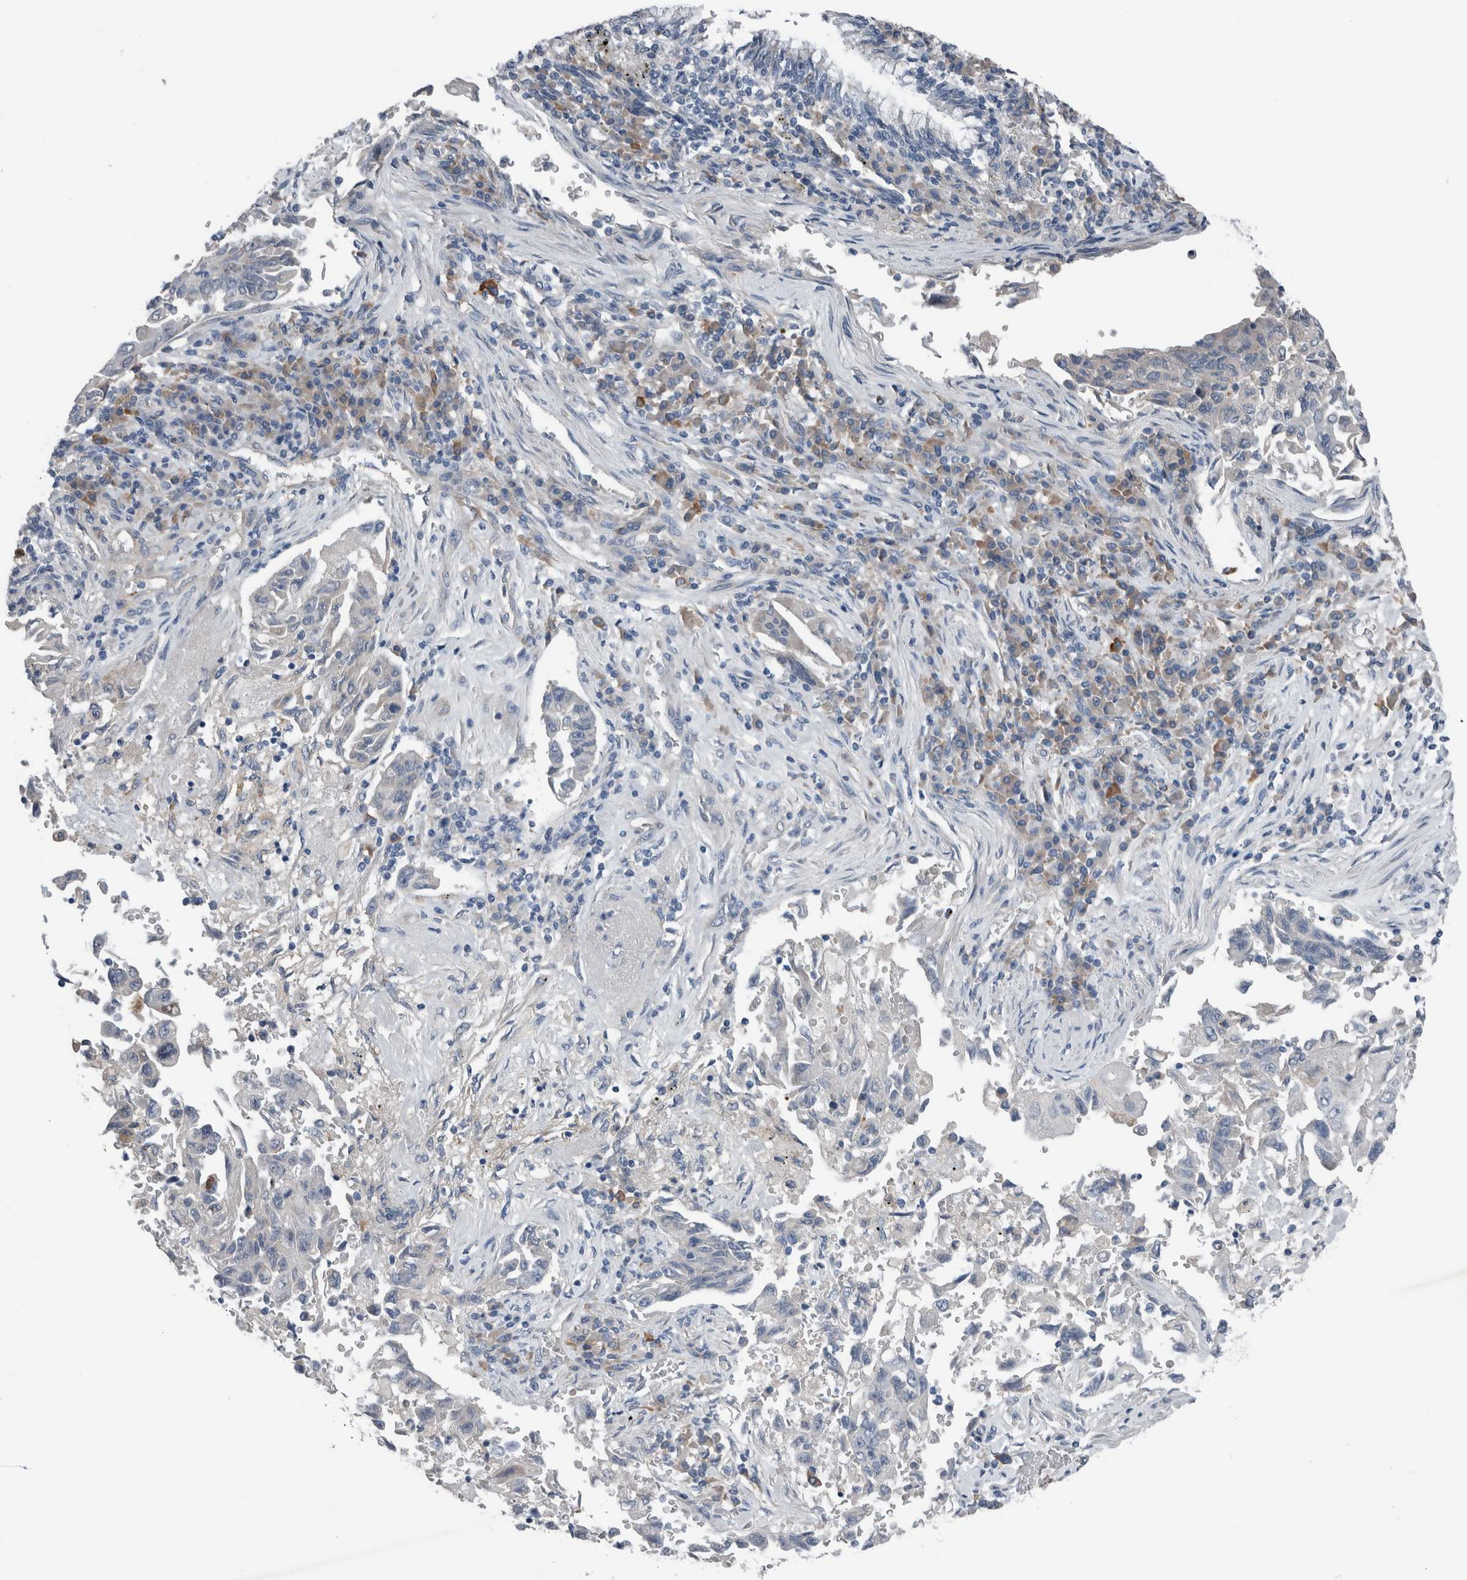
{"staining": {"intensity": "negative", "quantity": "none", "location": "none"}, "tissue": "lung cancer", "cell_type": "Tumor cells", "image_type": "cancer", "snomed": [{"axis": "morphology", "description": "Adenocarcinoma, NOS"}, {"axis": "topography", "description": "Lung"}], "caption": "This is an immunohistochemistry (IHC) micrograph of human lung adenocarcinoma. There is no staining in tumor cells.", "gene": "CRNN", "patient": {"sex": "female", "age": 51}}